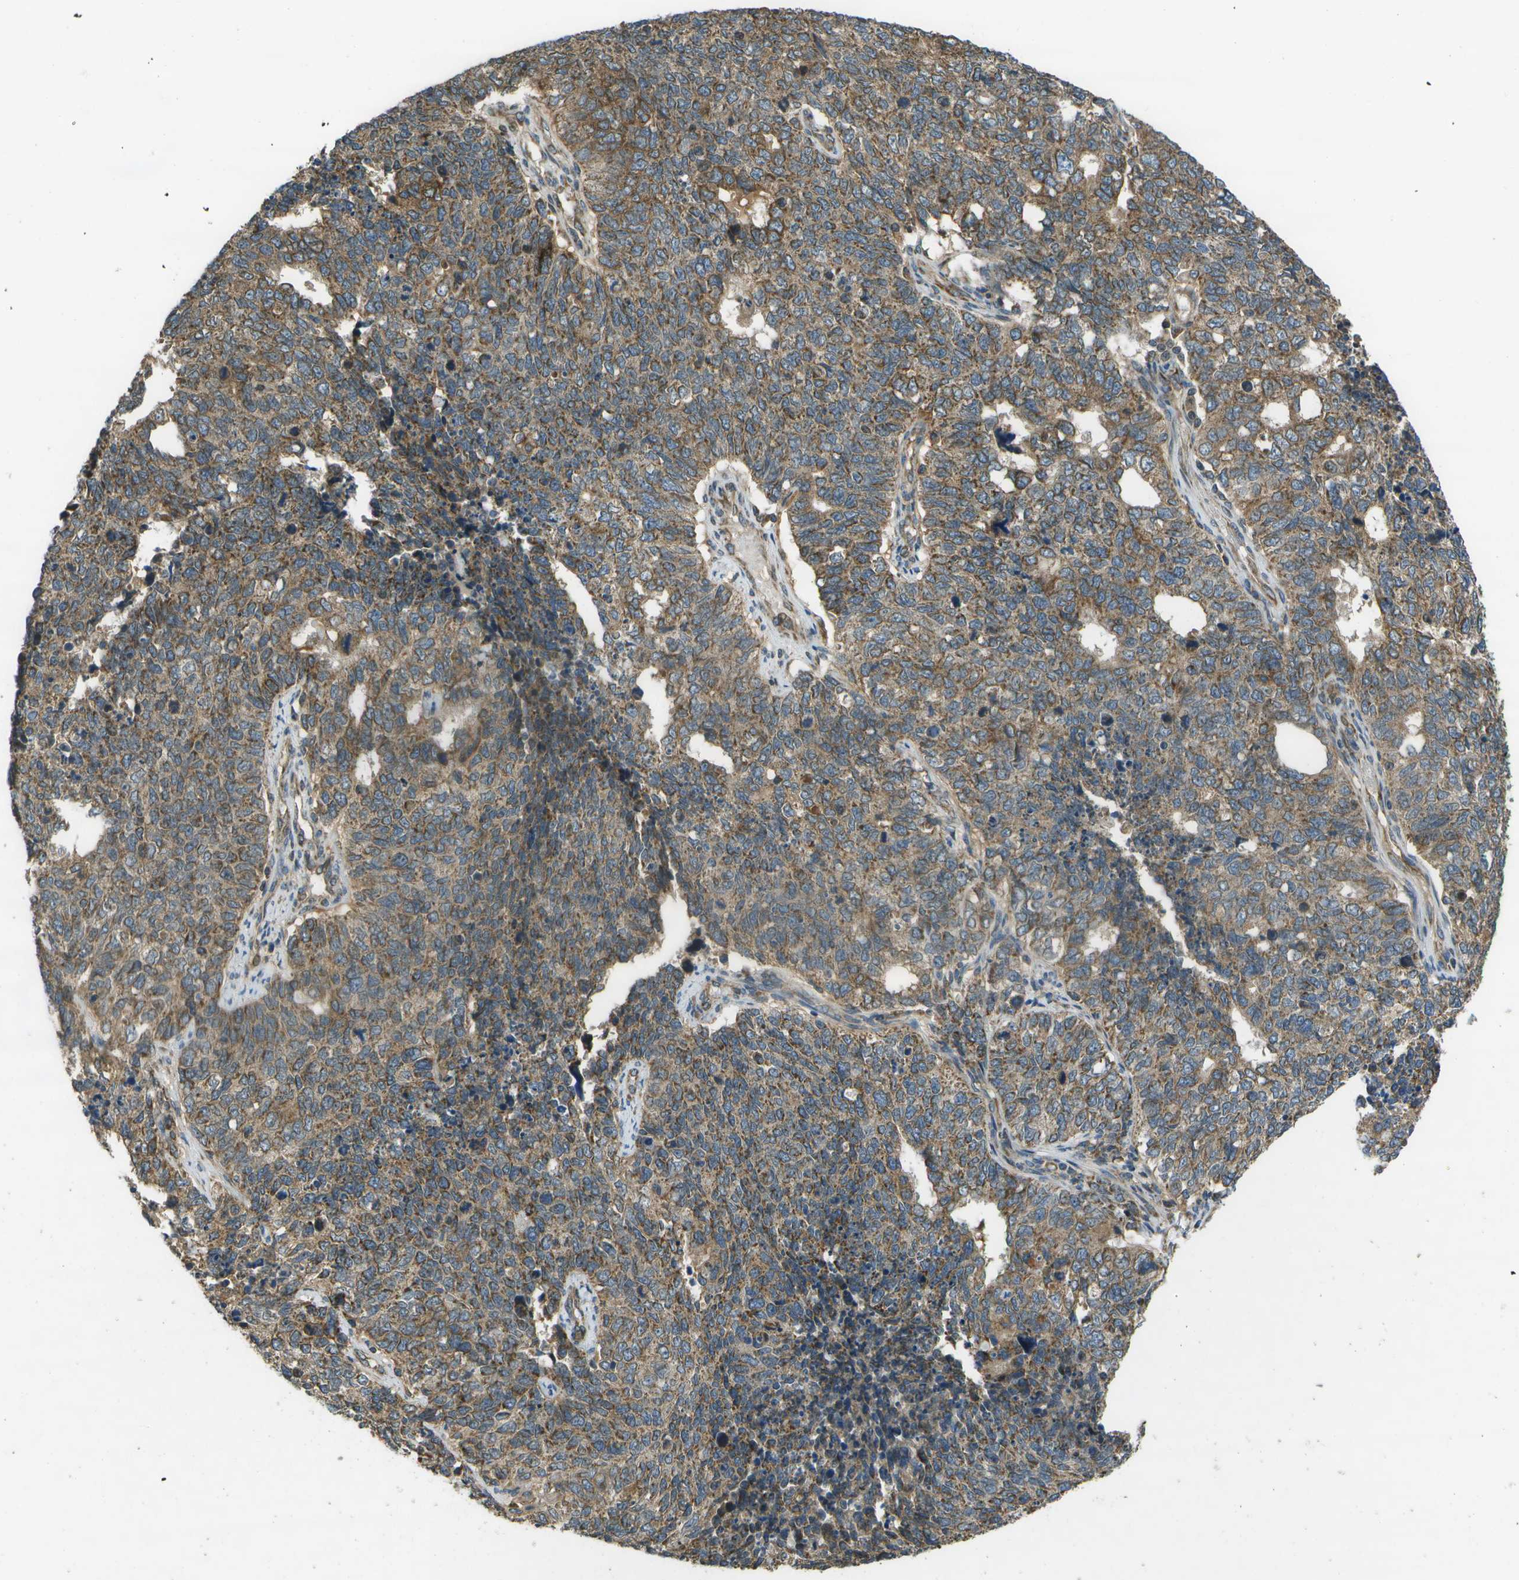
{"staining": {"intensity": "moderate", "quantity": ">75%", "location": "cytoplasmic/membranous"}, "tissue": "cervical cancer", "cell_type": "Tumor cells", "image_type": "cancer", "snomed": [{"axis": "morphology", "description": "Squamous cell carcinoma, NOS"}, {"axis": "topography", "description": "Cervix"}], "caption": "DAB immunohistochemical staining of human cervical cancer (squamous cell carcinoma) shows moderate cytoplasmic/membranous protein staining in about >75% of tumor cells.", "gene": "HFE", "patient": {"sex": "female", "age": 63}}